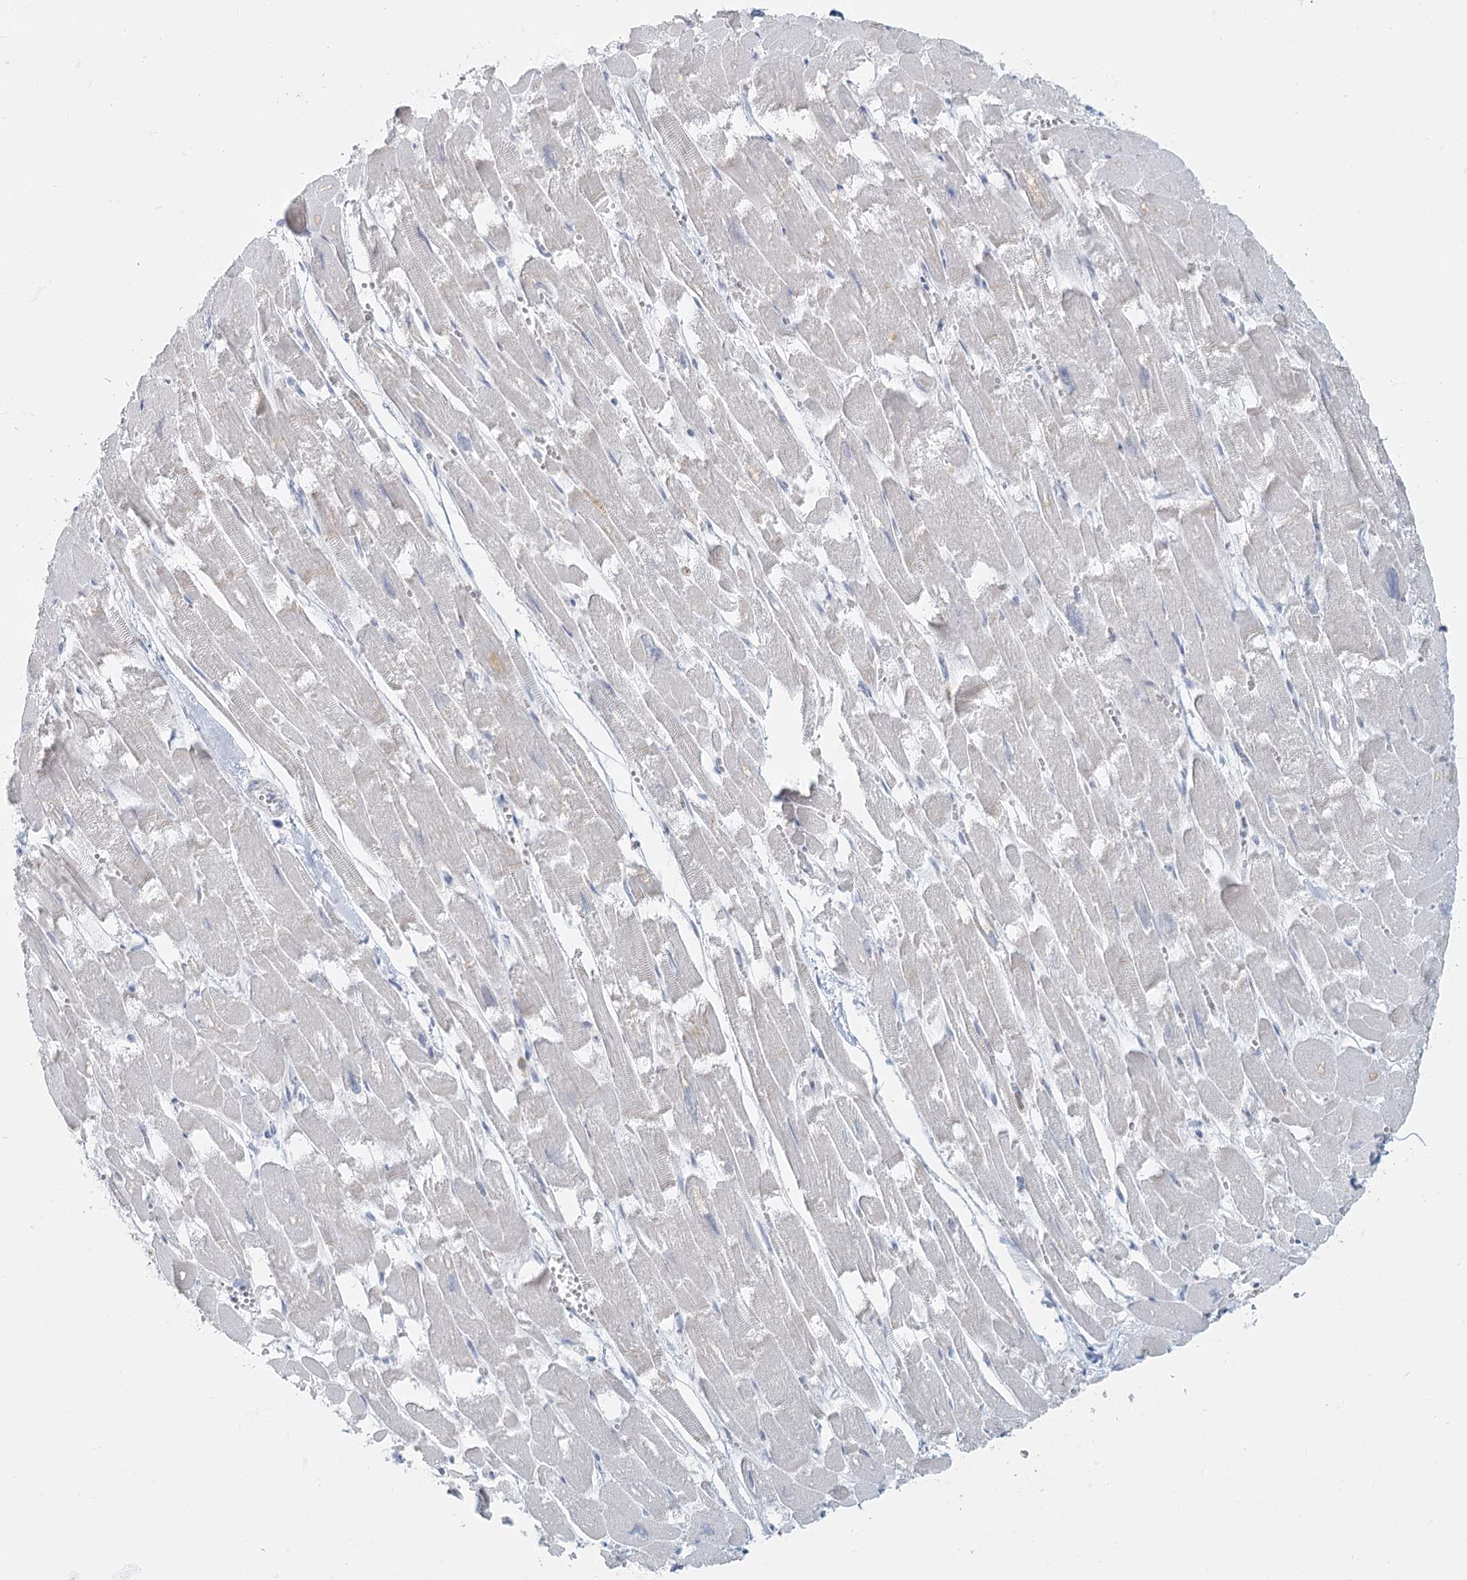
{"staining": {"intensity": "moderate", "quantity": "<25%", "location": "cytoplasmic/membranous"}, "tissue": "heart muscle", "cell_type": "Cardiomyocytes", "image_type": "normal", "snomed": [{"axis": "morphology", "description": "Normal tissue, NOS"}, {"axis": "topography", "description": "Heart"}], "caption": "IHC staining of normal heart muscle, which shows low levels of moderate cytoplasmic/membranous staining in about <25% of cardiomyocytes indicating moderate cytoplasmic/membranous protein positivity. The staining was performed using DAB (brown) for protein detection and nuclei were counterstained in hematoxylin (blue).", "gene": "FAM110C", "patient": {"sex": "male", "age": 54}}